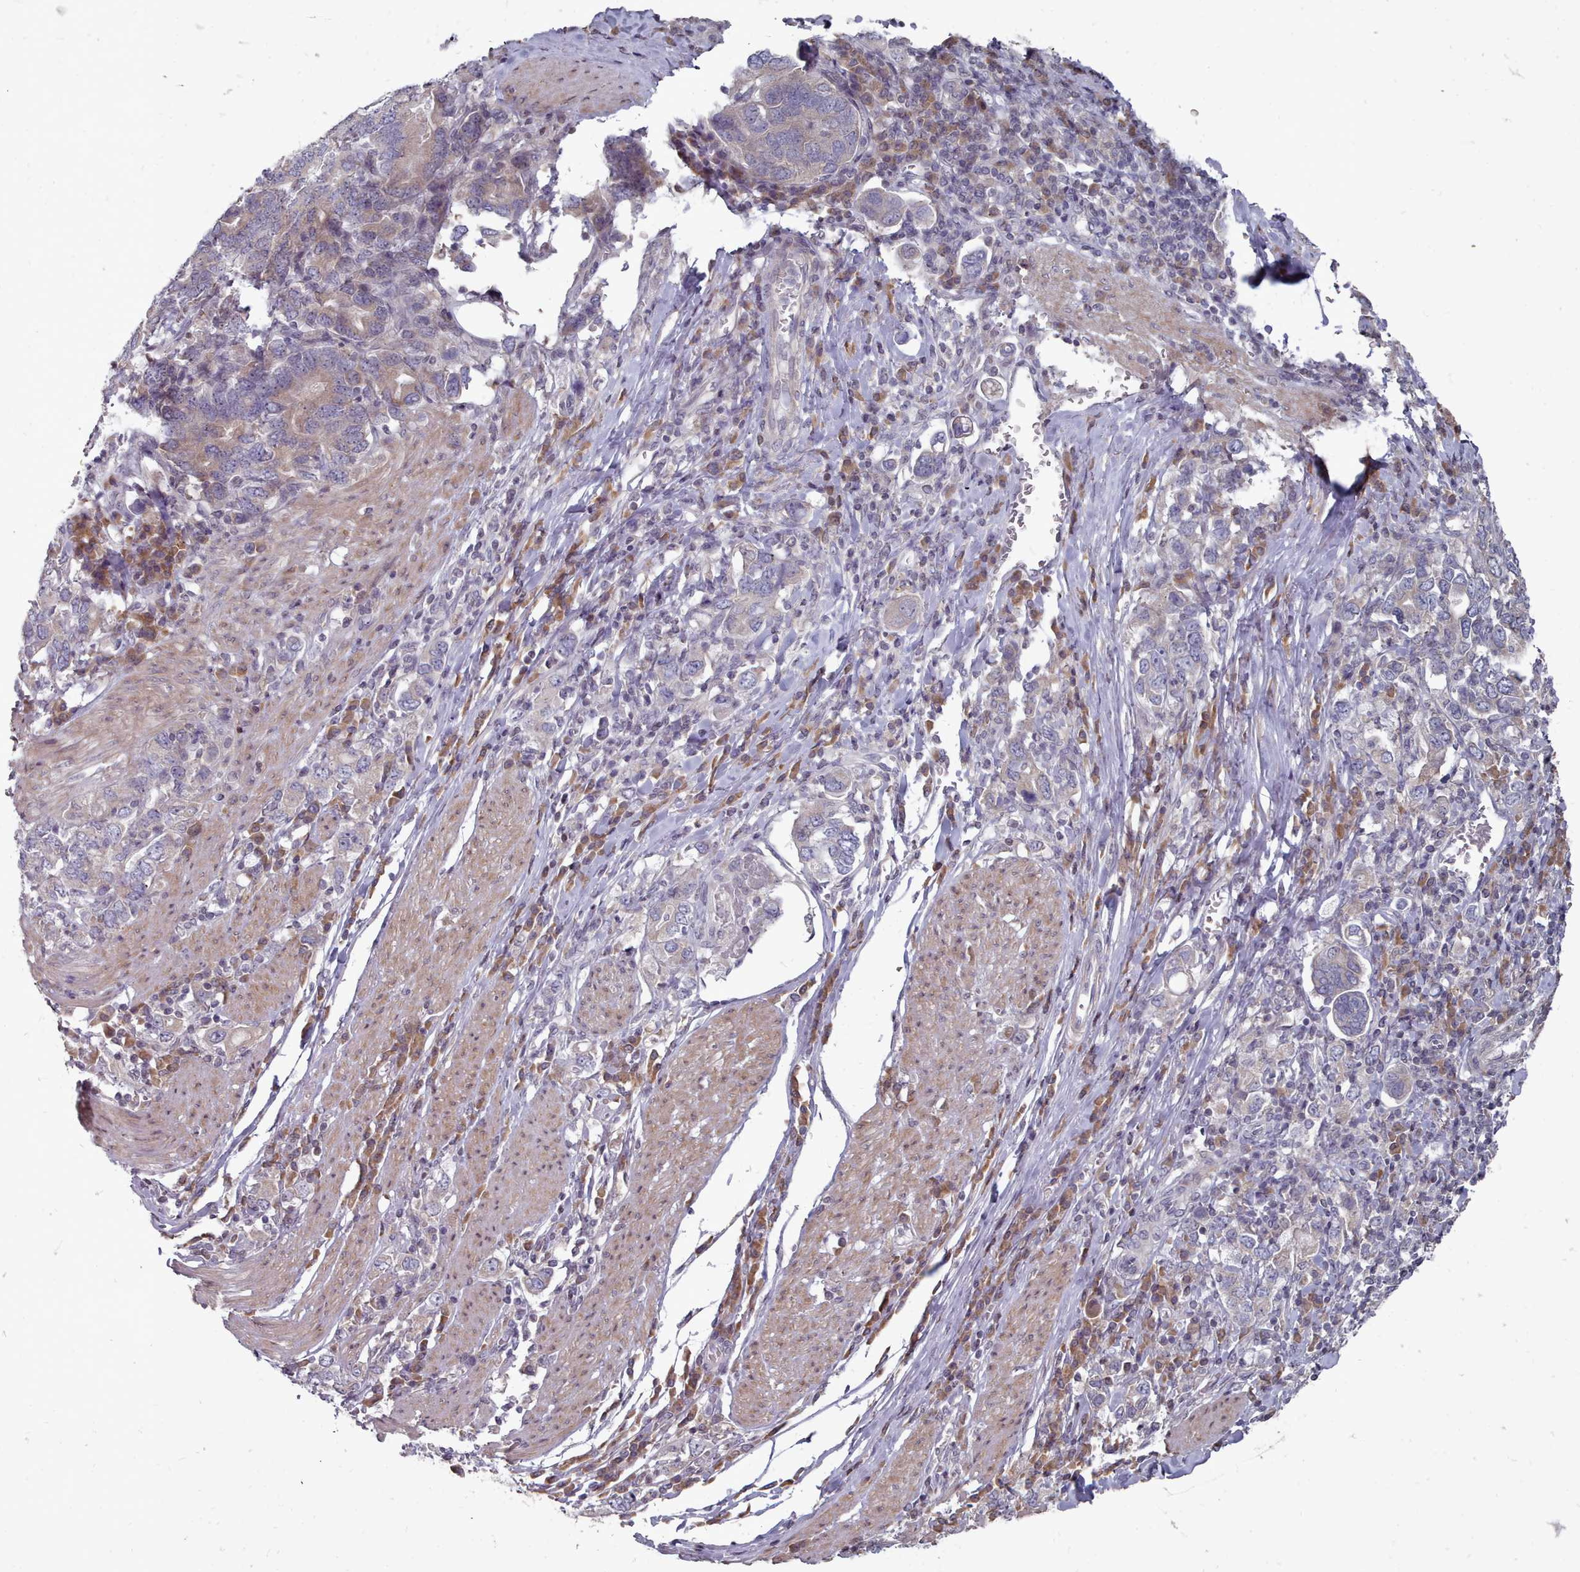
{"staining": {"intensity": "negative", "quantity": "none", "location": "none"}, "tissue": "stomach cancer", "cell_type": "Tumor cells", "image_type": "cancer", "snomed": [{"axis": "morphology", "description": "Adenocarcinoma, NOS"}, {"axis": "topography", "description": "Stomach, upper"}, {"axis": "topography", "description": "Stomach"}], "caption": "Image shows no significant protein staining in tumor cells of stomach cancer (adenocarcinoma).", "gene": "ACKR3", "patient": {"sex": "male", "age": 62}}